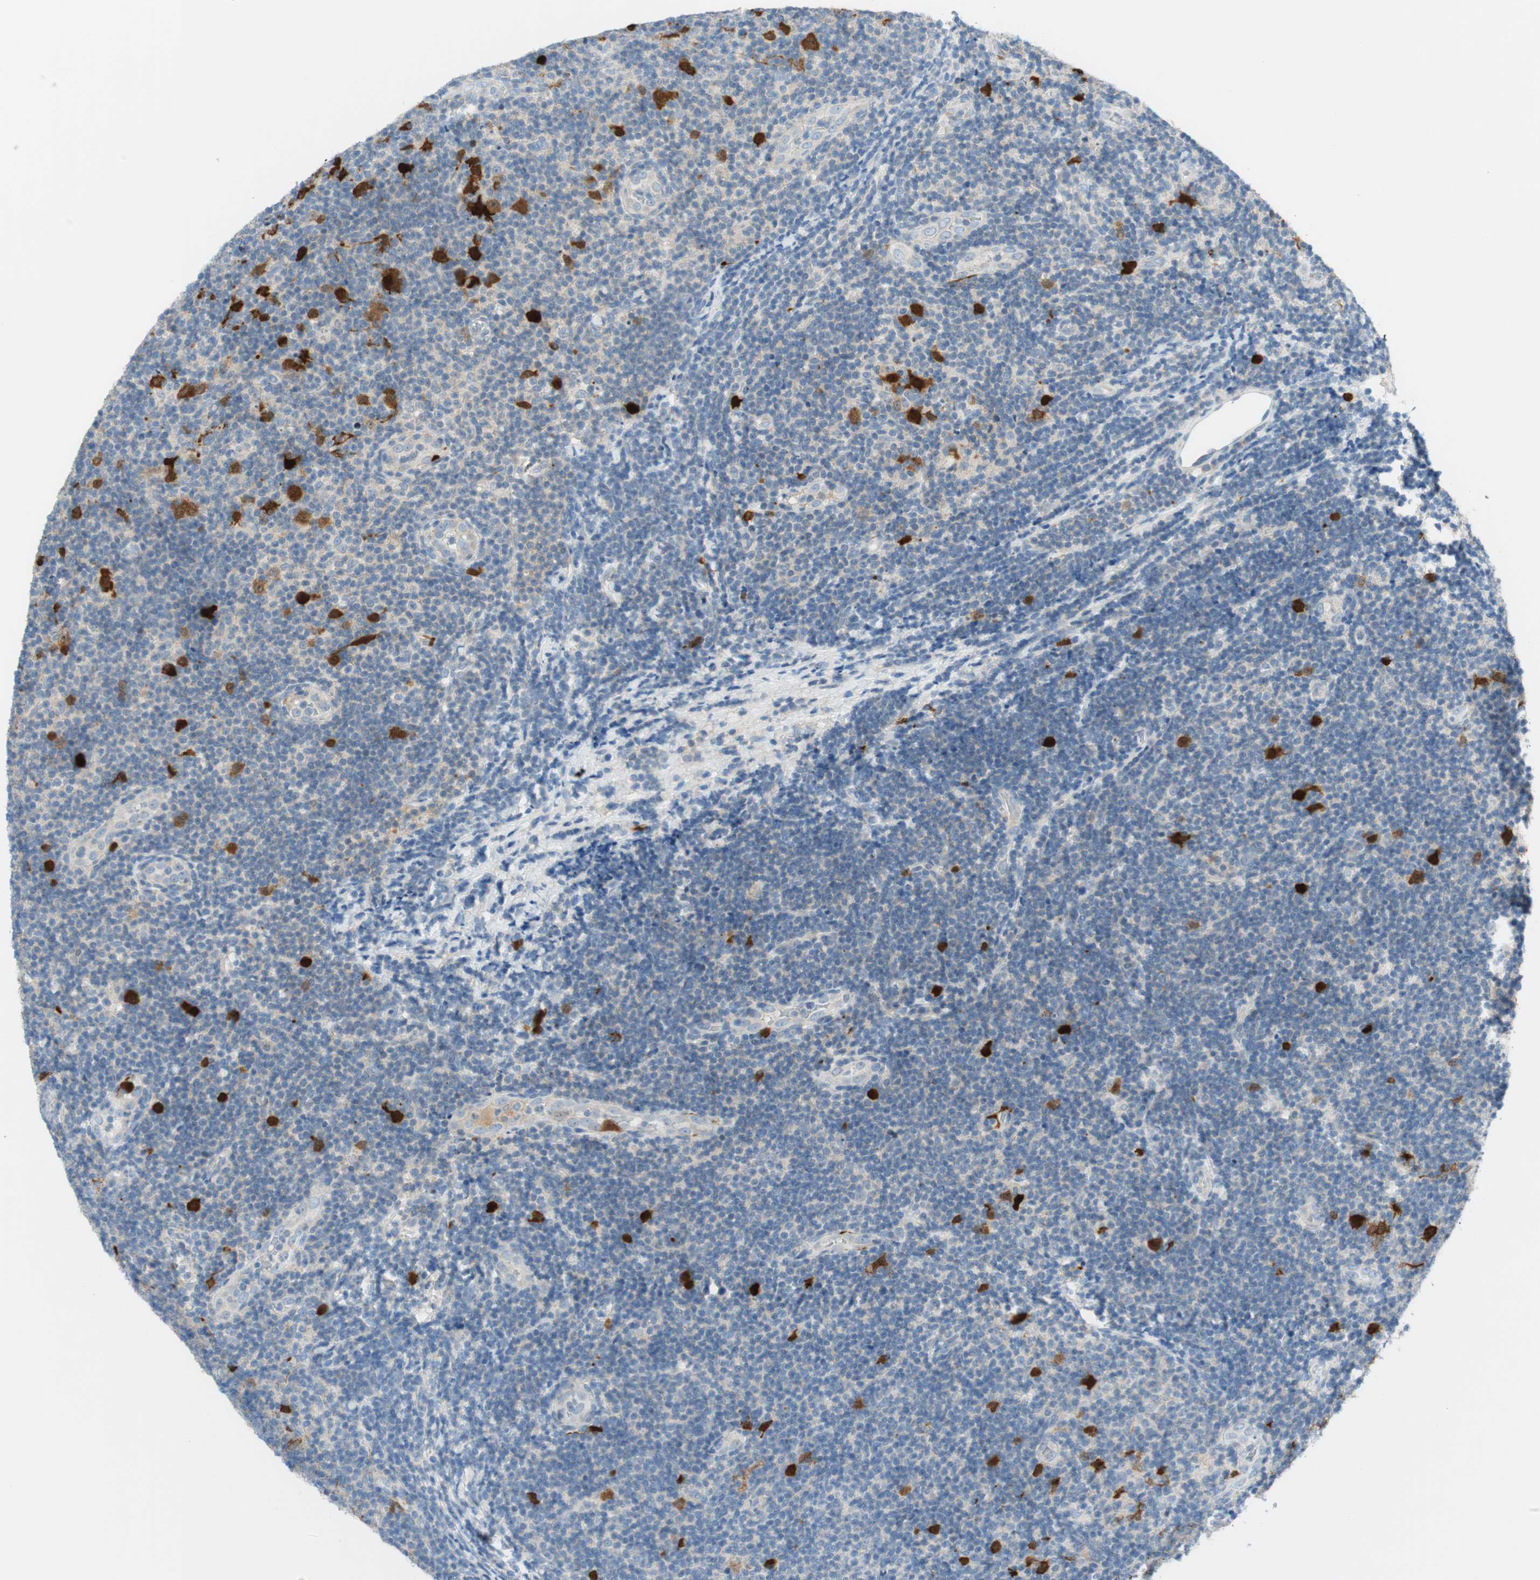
{"staining": {"intensity": "strong", "quantity": "<25%", "location": "cytoplasmic/membranous,nuclear"}, "tissue": "lymphoma", "cell_type": "Tumor cells", "image_type": "cancer", "snomed": [{"axis": "morphology", "description": "Malignant lymphoma, non-Hodgkin's type, Low grade"}, {"axis": "topography", "description": "Lymph node"}], "caption": "DAB (3,3'-diaminobenzidine) immunohistochemical staining of lymphoma reveals strong cytoplasmic/membranous and nuclear protein staining in approximately <25% of tumor cells. (DAB (3,3'-diaminobenzidine) IHC with brightfield microscopy, high magnification).", "gene": "PTTG1", "patient": {"sex": "male", "age": 83}}